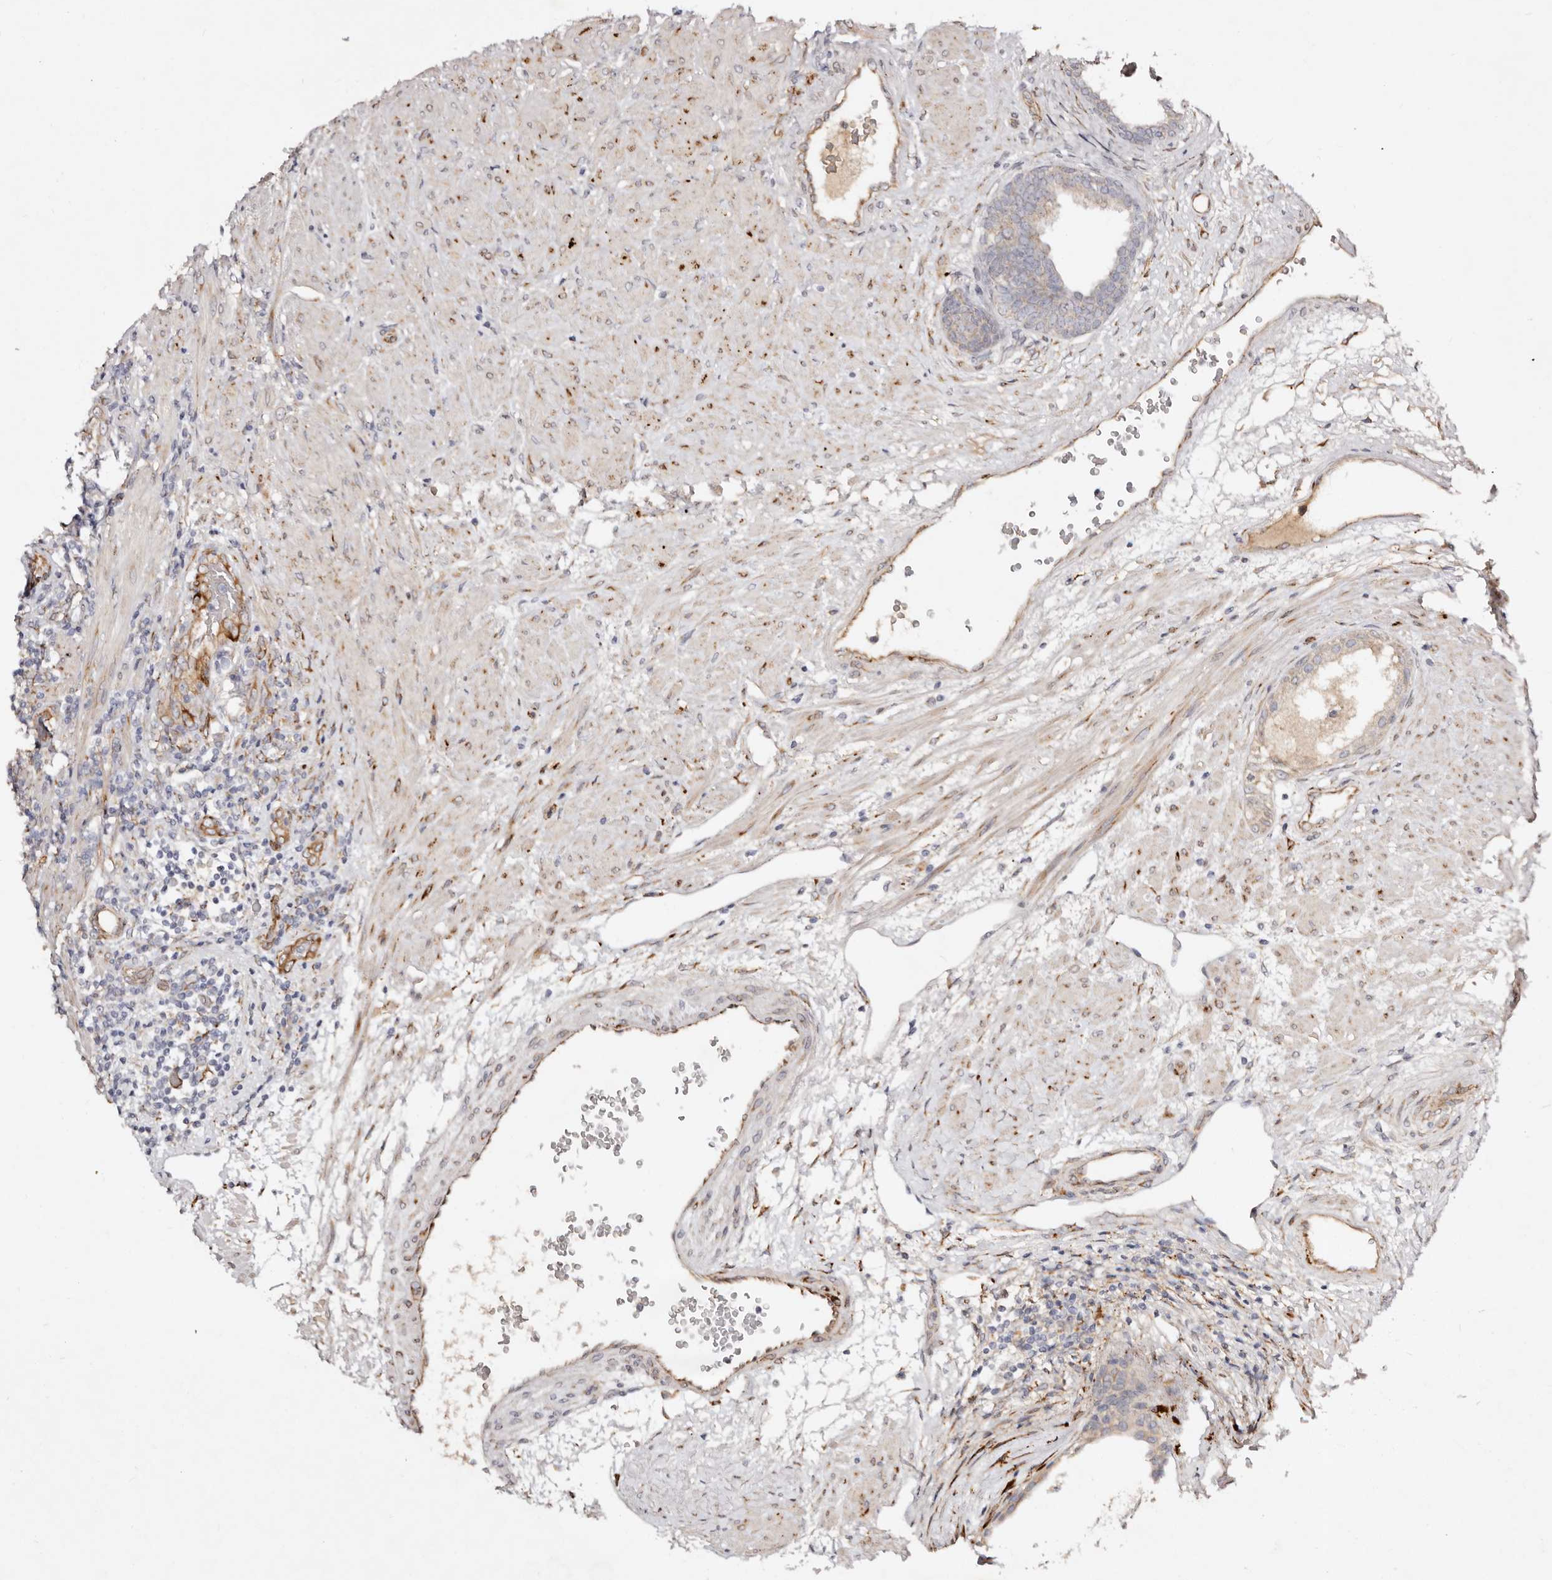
{"staining": {"intensity": "moderate", "quantity": "<25%", "location": "cytoplasmic/membranous"}, "tissue": "prostate", "cell_type": "Glandular cells", "image_type": "normal", "snomed": [{"axis": "morphology", "description": "Normal tissue, NOS"}, {"axis": "topography", "description": "Prostate"}], "caption": "A histopathology image of prostate stained for a protein demonstrates moderate cytoplasmic/membranous brown staining in glandular cells.", "gene": "SERPINH1", "patient": {"sex": "male", "age": 76}}